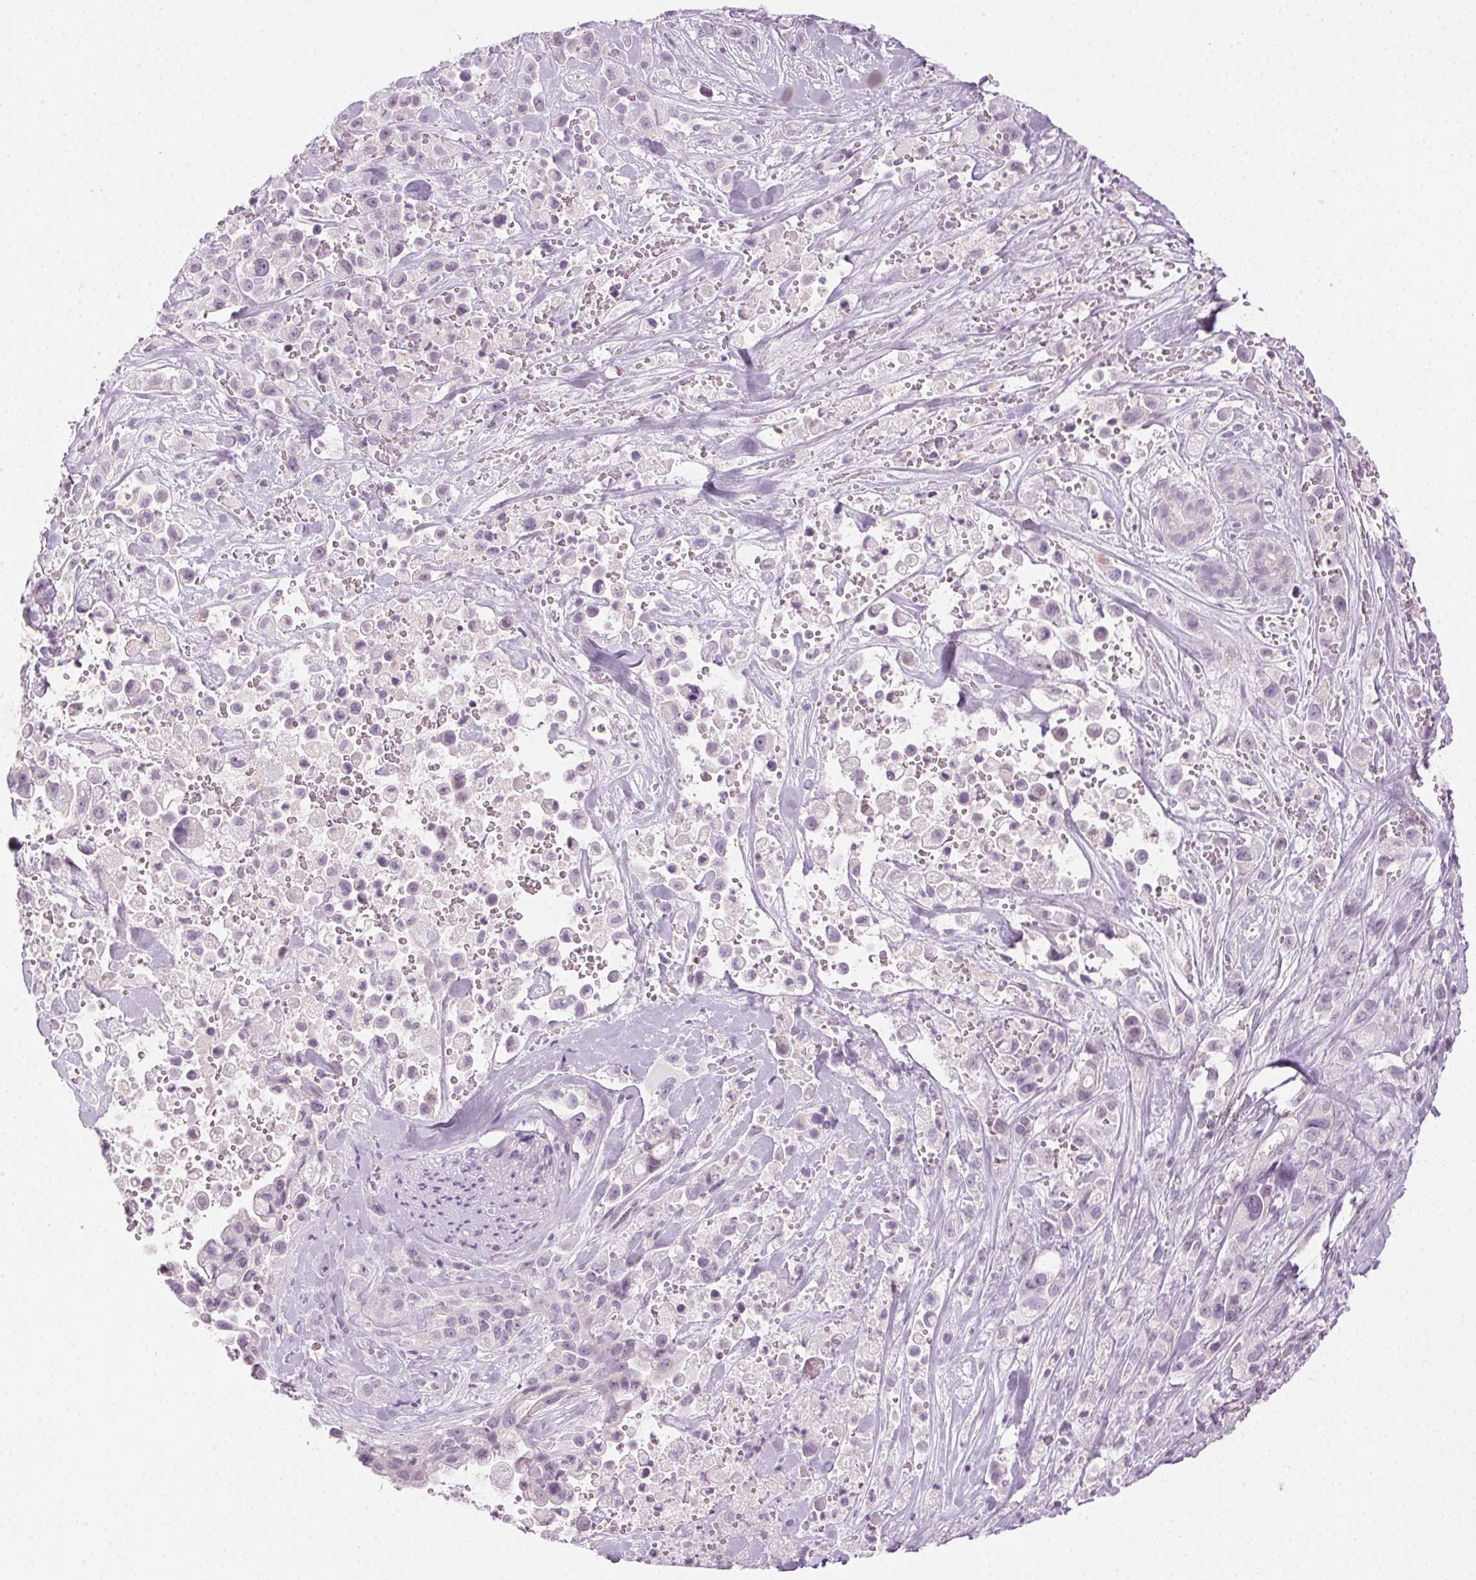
{"staining": {"intensity": "negative", "quantity": "none", "location": "none"}, "tissue": "pancreatic cancer", "cell_type": "Tumor cells", "image_type": "cancer", "snomed": [{"axis": "morphology", "description": "Adenocarcinoma, NOS"}, {"axis": "topography", "description": "Pancreas"}], "caption": "Tumor cells show no significant protein positivity in adenocarcinoma (pancreatic).", "gene": "AIF1L", "patient": {"sex": "male", "age": 44}}